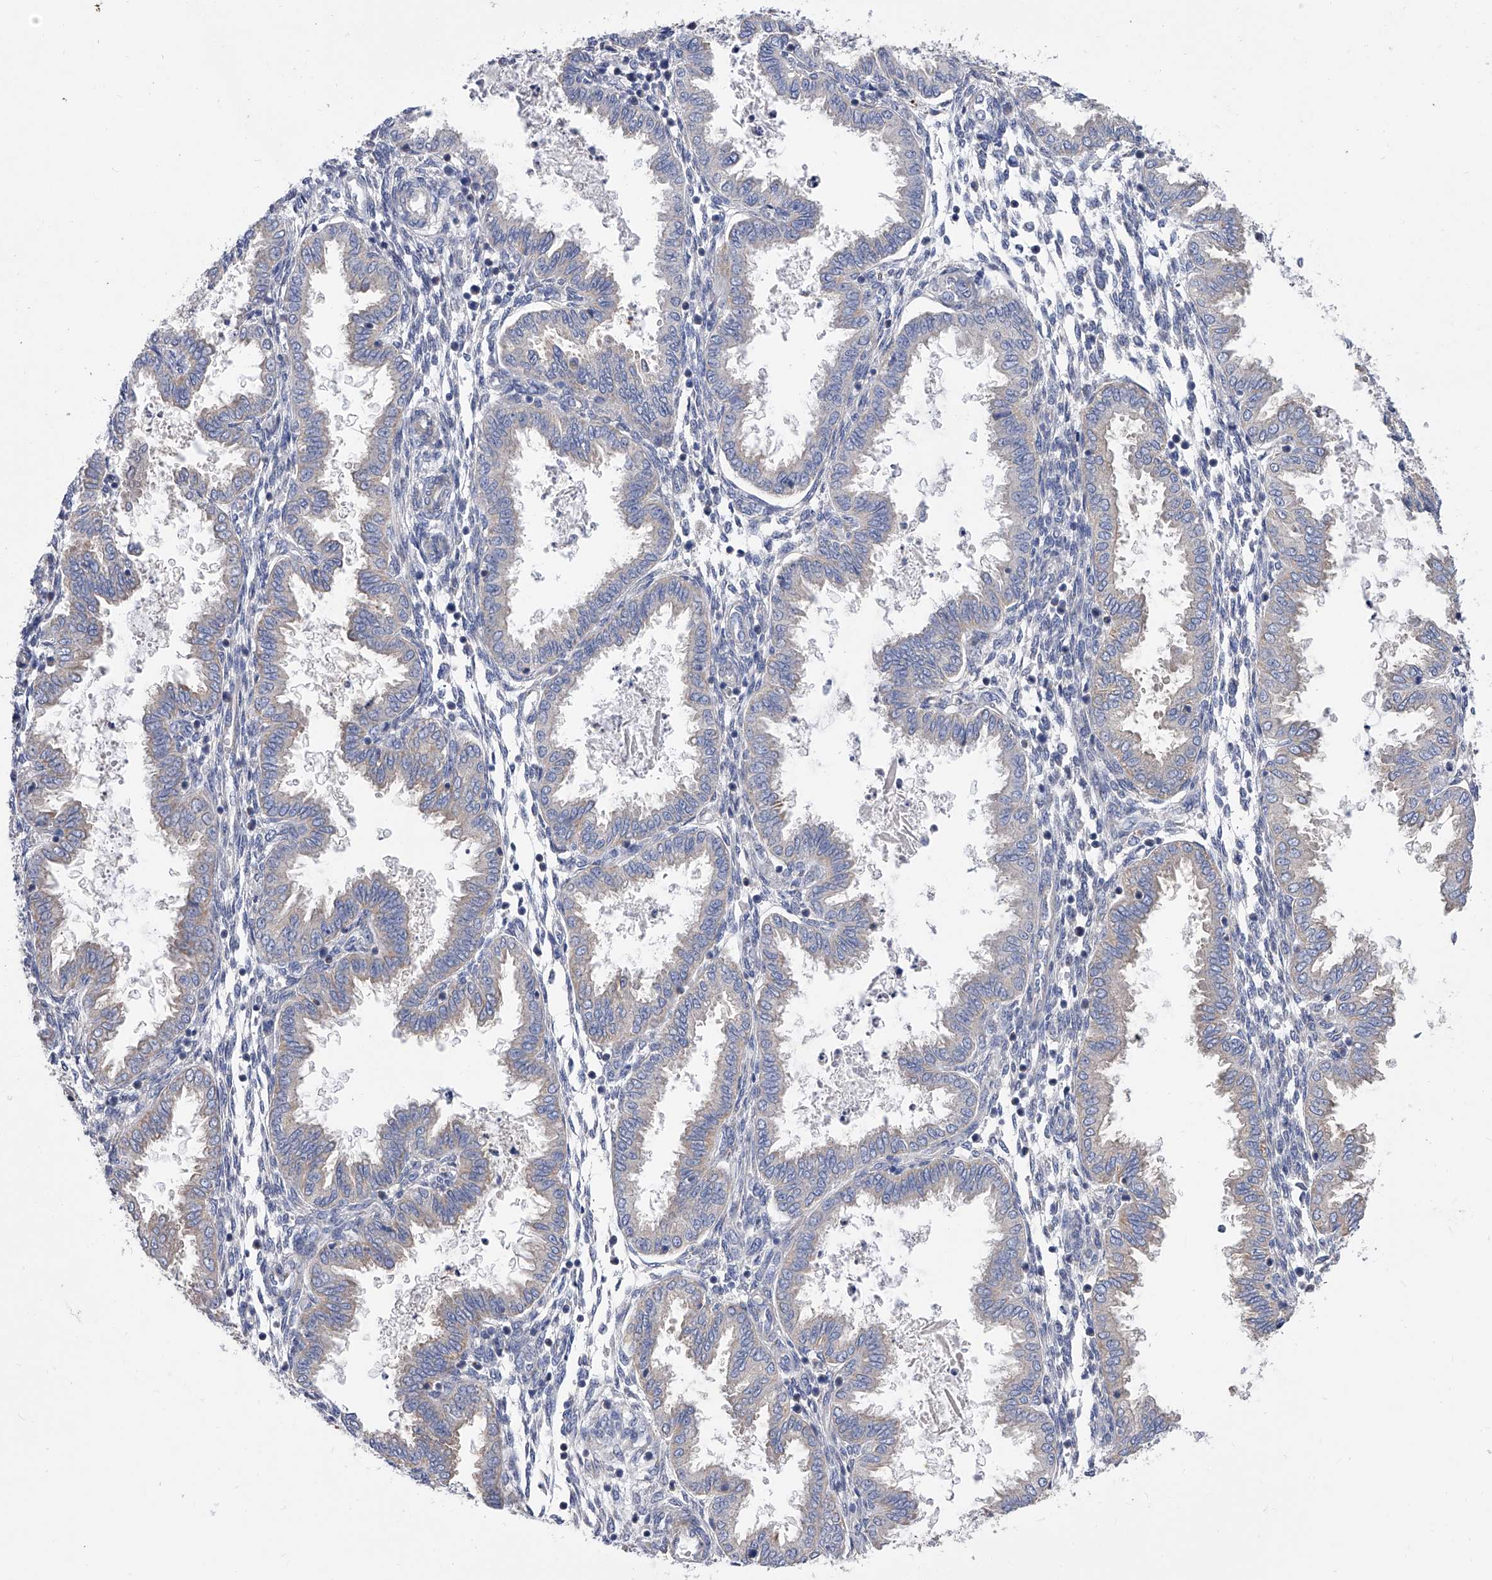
{"staining": {"intensity": "negative", "quantity": "none", "location": "none"}, "tissue": "endometrium", "cell_type": "Cells in endometrial stroma", "image_type": "normal", "snomed": [{"axis": "morphology", "description": "Normal tissue, NOS"}, {"axis": "topography", "description": "Endometrium"}], "caption": "Cells in endometrial stroma show no significant positivity in benign endometrium. (DAB immunohistochemistry (IHC) visualized using brightfield microscopy, high magnification).", "gene": "PDSS2", "patient": {"sex": "female", "age": 33}}